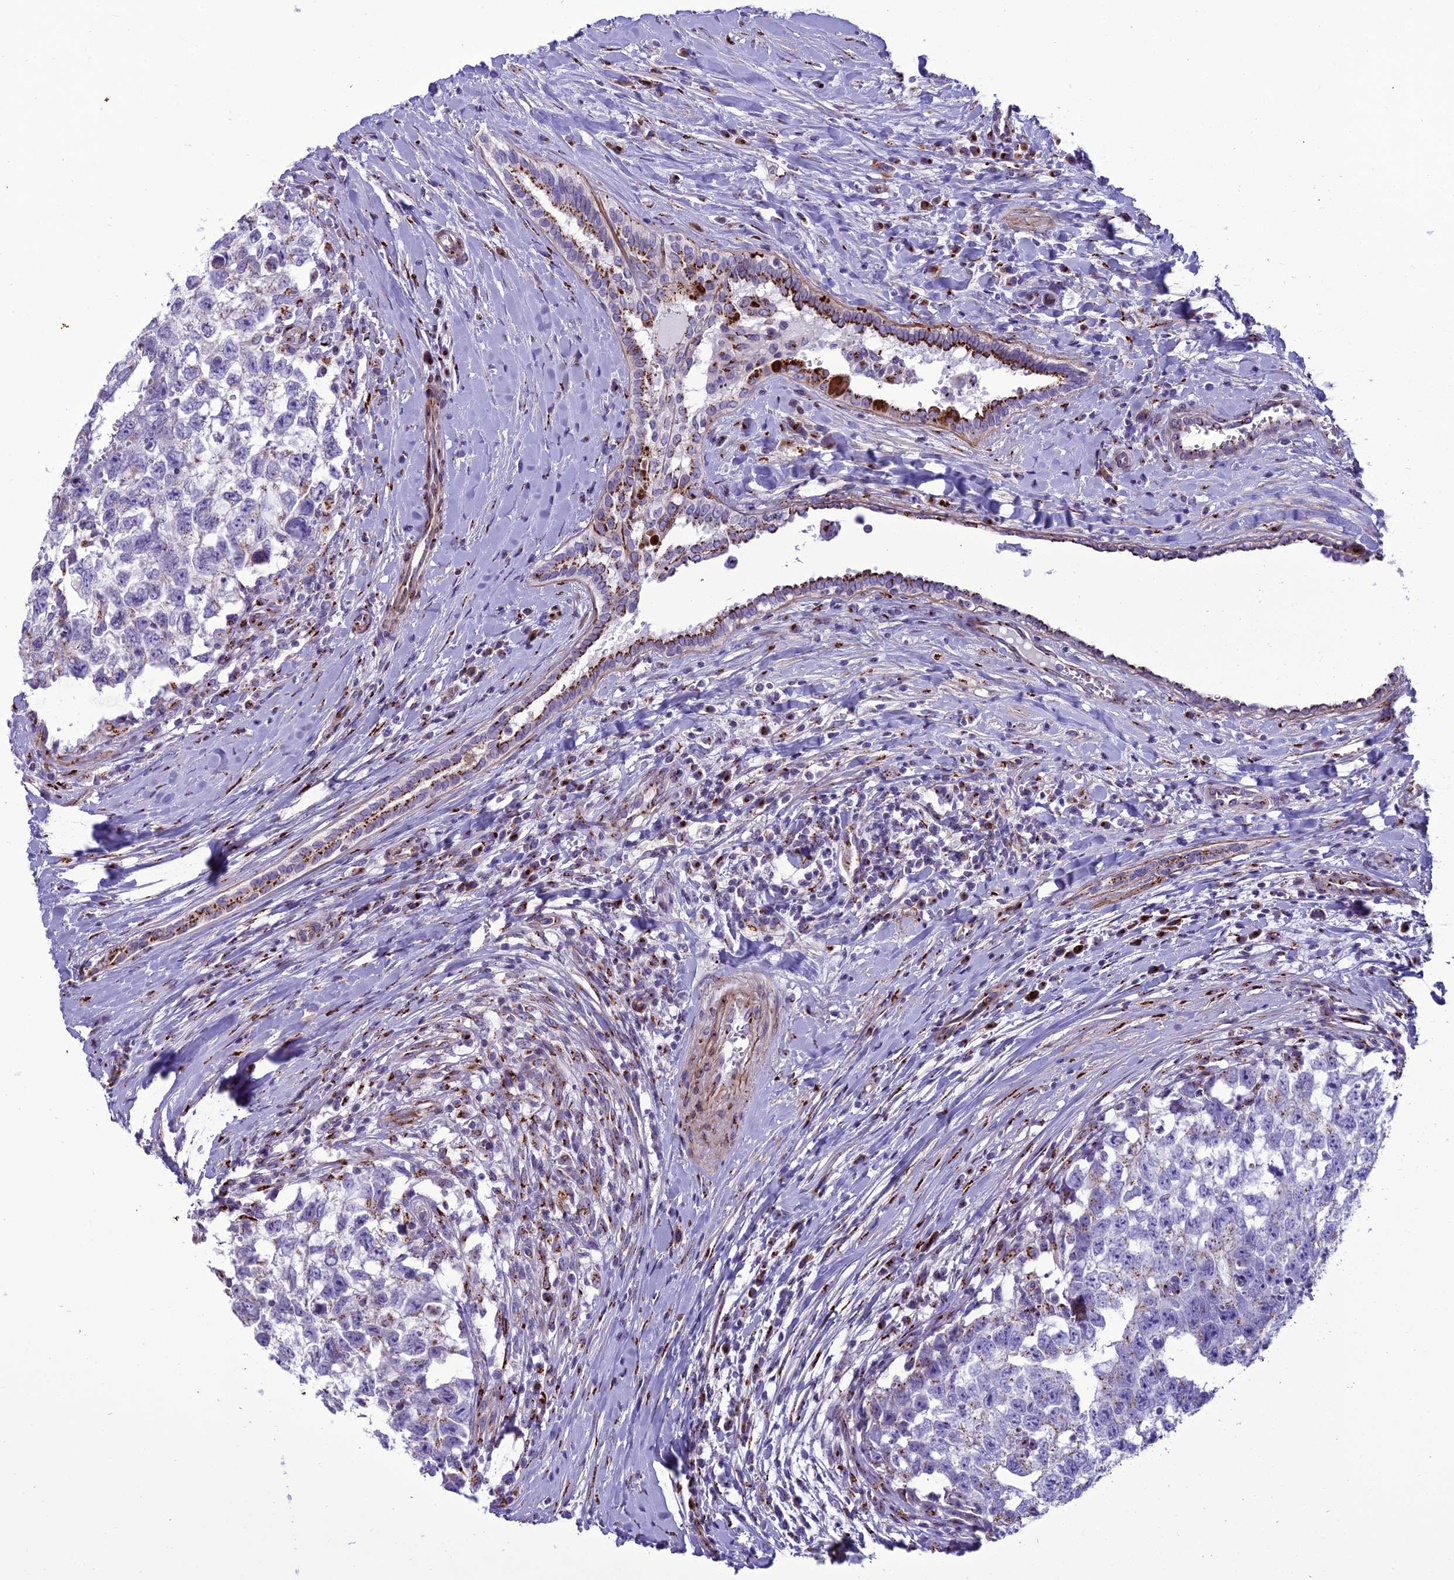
{"staining": {"intensity": "moderate", "quantity": "<25%", "location": "cytoplasmic/membranous"}, "tissue": "testis cancer", "cell_type": "Tumor cells", "image_type": "cancer", "snomed": [{"axis": "morphology", "description": "Seminoma, NOS"}, {"axis": "morphology", "description": "Carcinoma, Embryonal, NOS"}, {"axis": "topography", "description": "Testis"}], "caption": "Human embryonal carcinoma (testis) stained for a protein (brown) reveals moderate cytoplasmic/membranous positive staining in about <25% of tumor cells.", "gene": "GOLM2", "patient": {"sex": "male", "age": 29}}